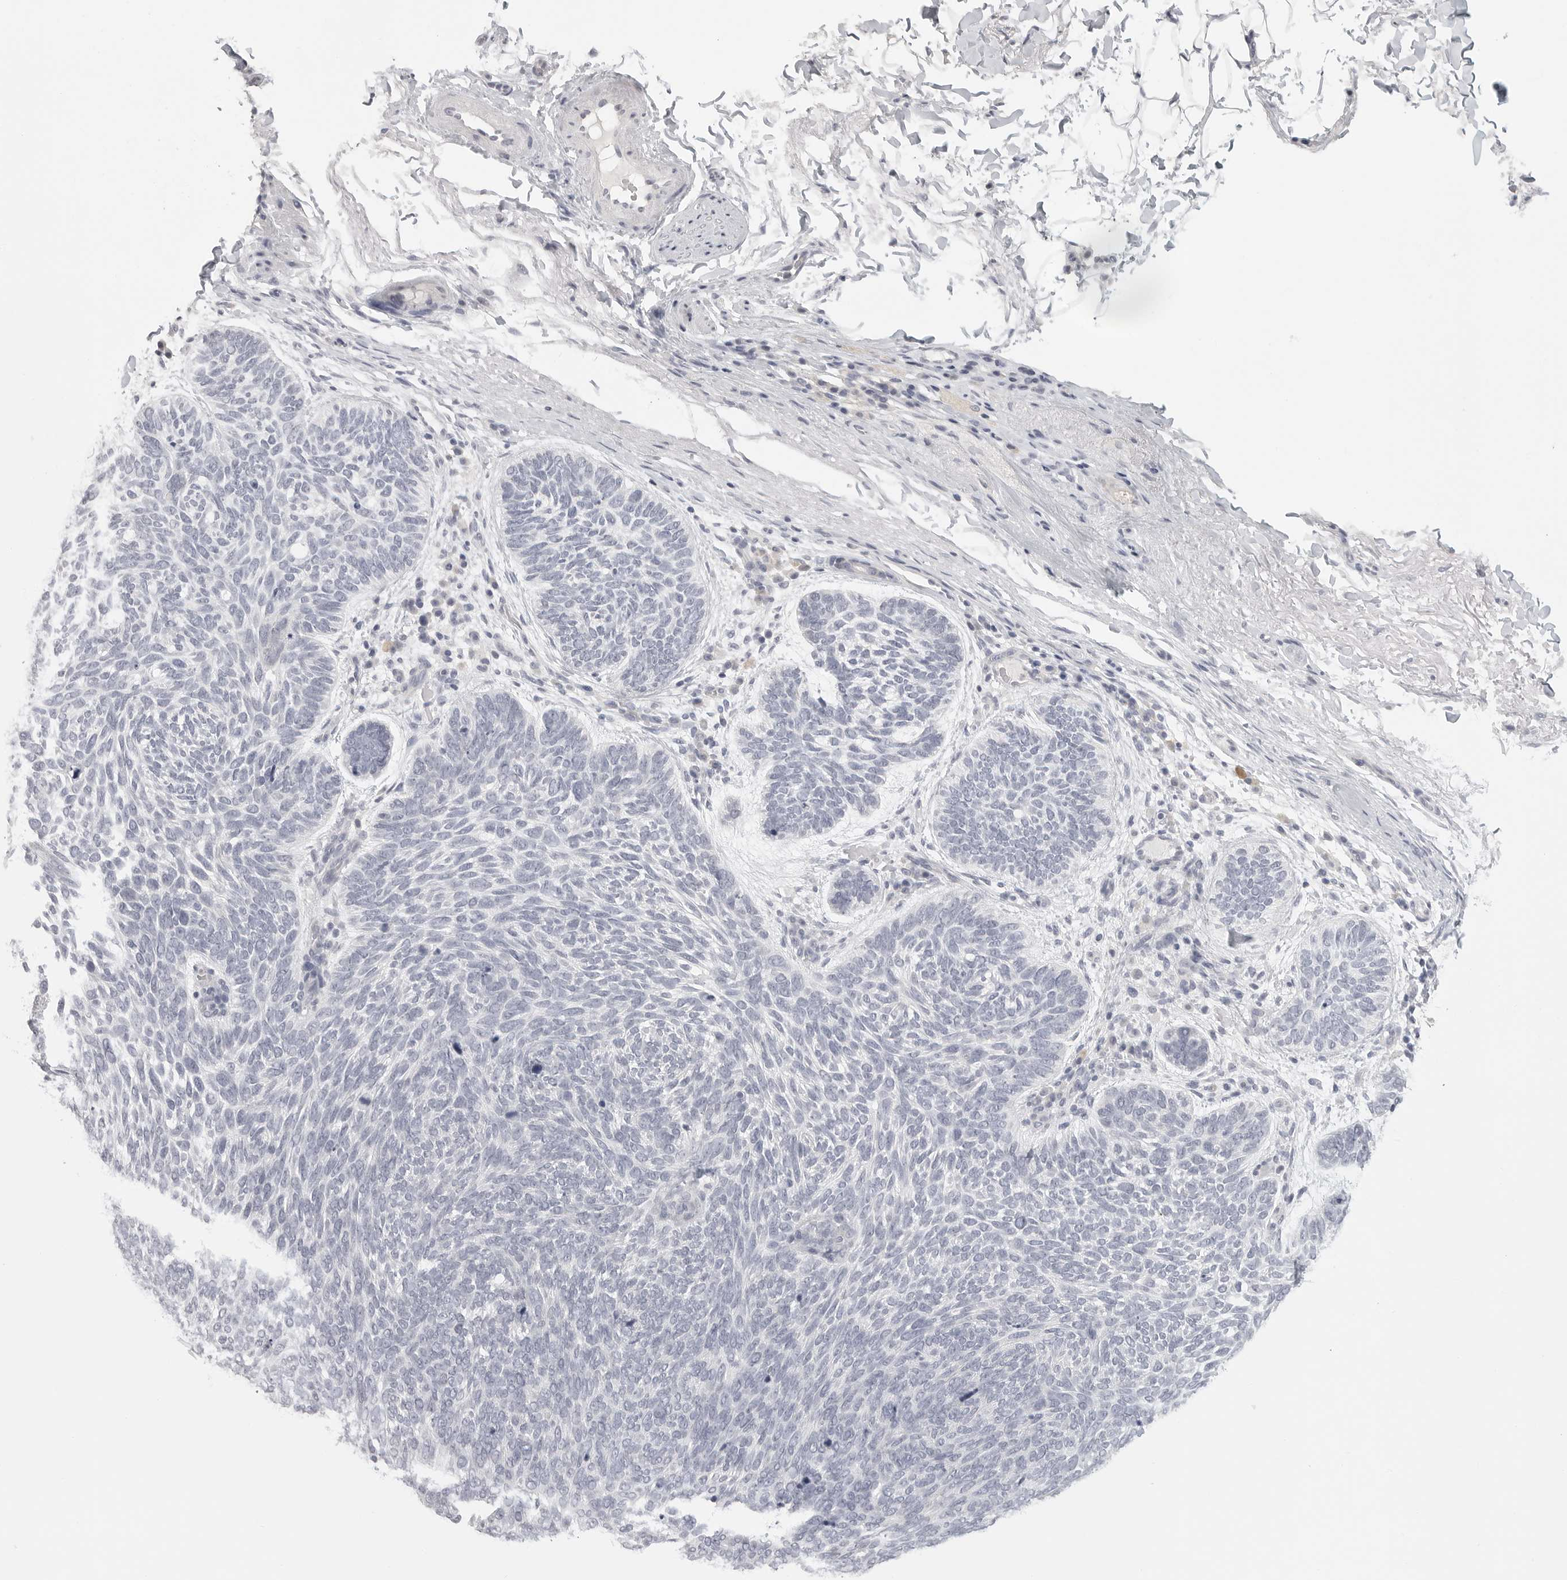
{"staining": {"intensity": "negative", "quantity": "none", "location": "none"}, "tissue": "skin cancer", "cell_type": "Tumor cells", "image_type": "cancer", "snomed": [{"axis": "morphology", "description": "Basal cell carcinoma"}, {"axis": "topography", "description": "Skin"}], "caption": "The image demonstrates no significant staining in tumor cells of skin cancer (basal cell carcinoma).", "gene": "HMGCS2", "patient": {"sex": "female", "age": 85}}